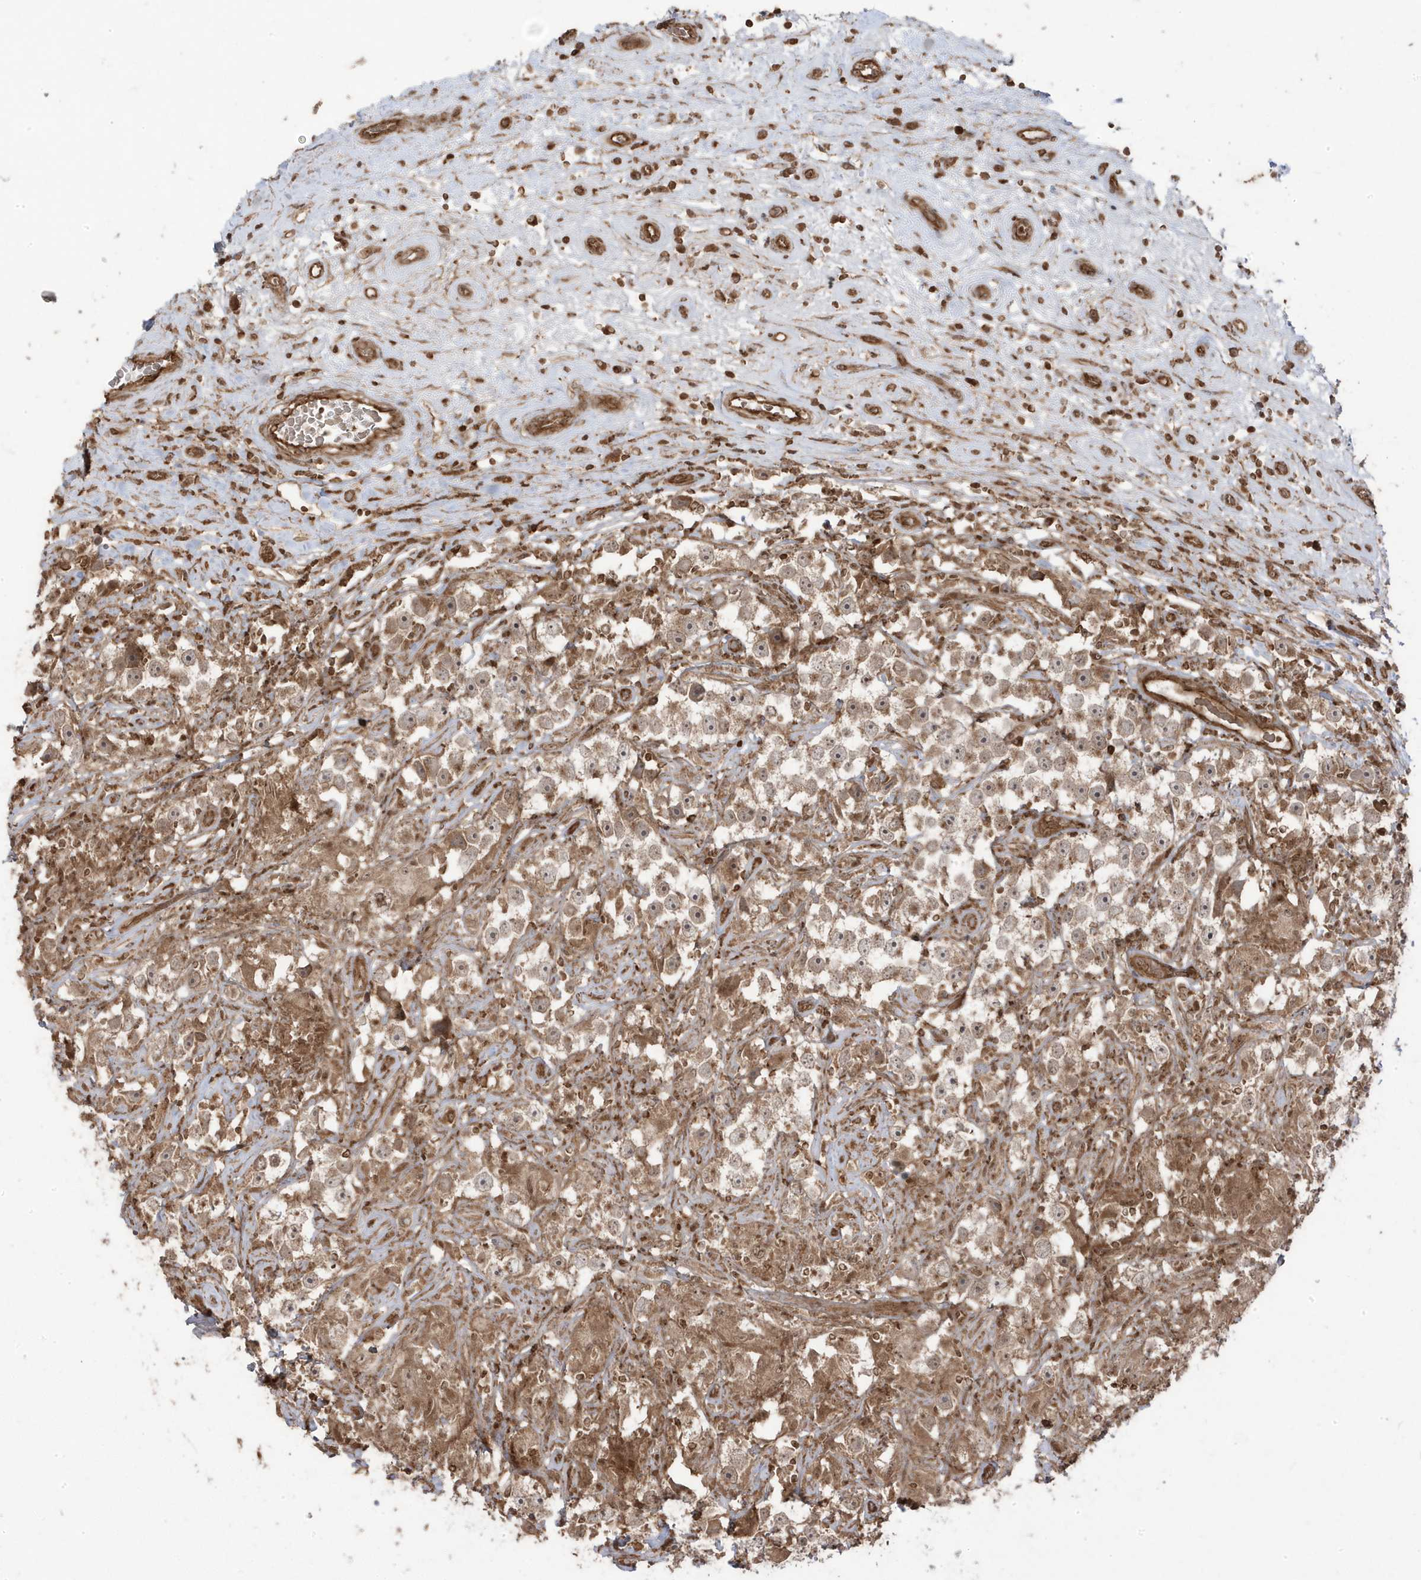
{"staining": {"intensity": "weak", "quantity": ">75%", "location": "cytoplasmic/membranous"}, "tissue": "testis cancer", "cell_type": "Tumor cells", "image_type": "cancer", "snomed": [{"axis": "morphology", "description": "Seminoma, NOS"}, {"axis": "topography", "description": "Testis"}], "caption": "Immunohistochemistry (IHC) image of neoplastic tissue: testis seminoma stained using immunohistochemistry (IHC) demonstrates low levels of weak protein expression localized specifically in the cytoplasmic/membranous of tumor cells, appearing as a cytoplasmic/membranous brown color.", "gene": "ASAP1", "patient": {"sex": "male", "age": 49}}